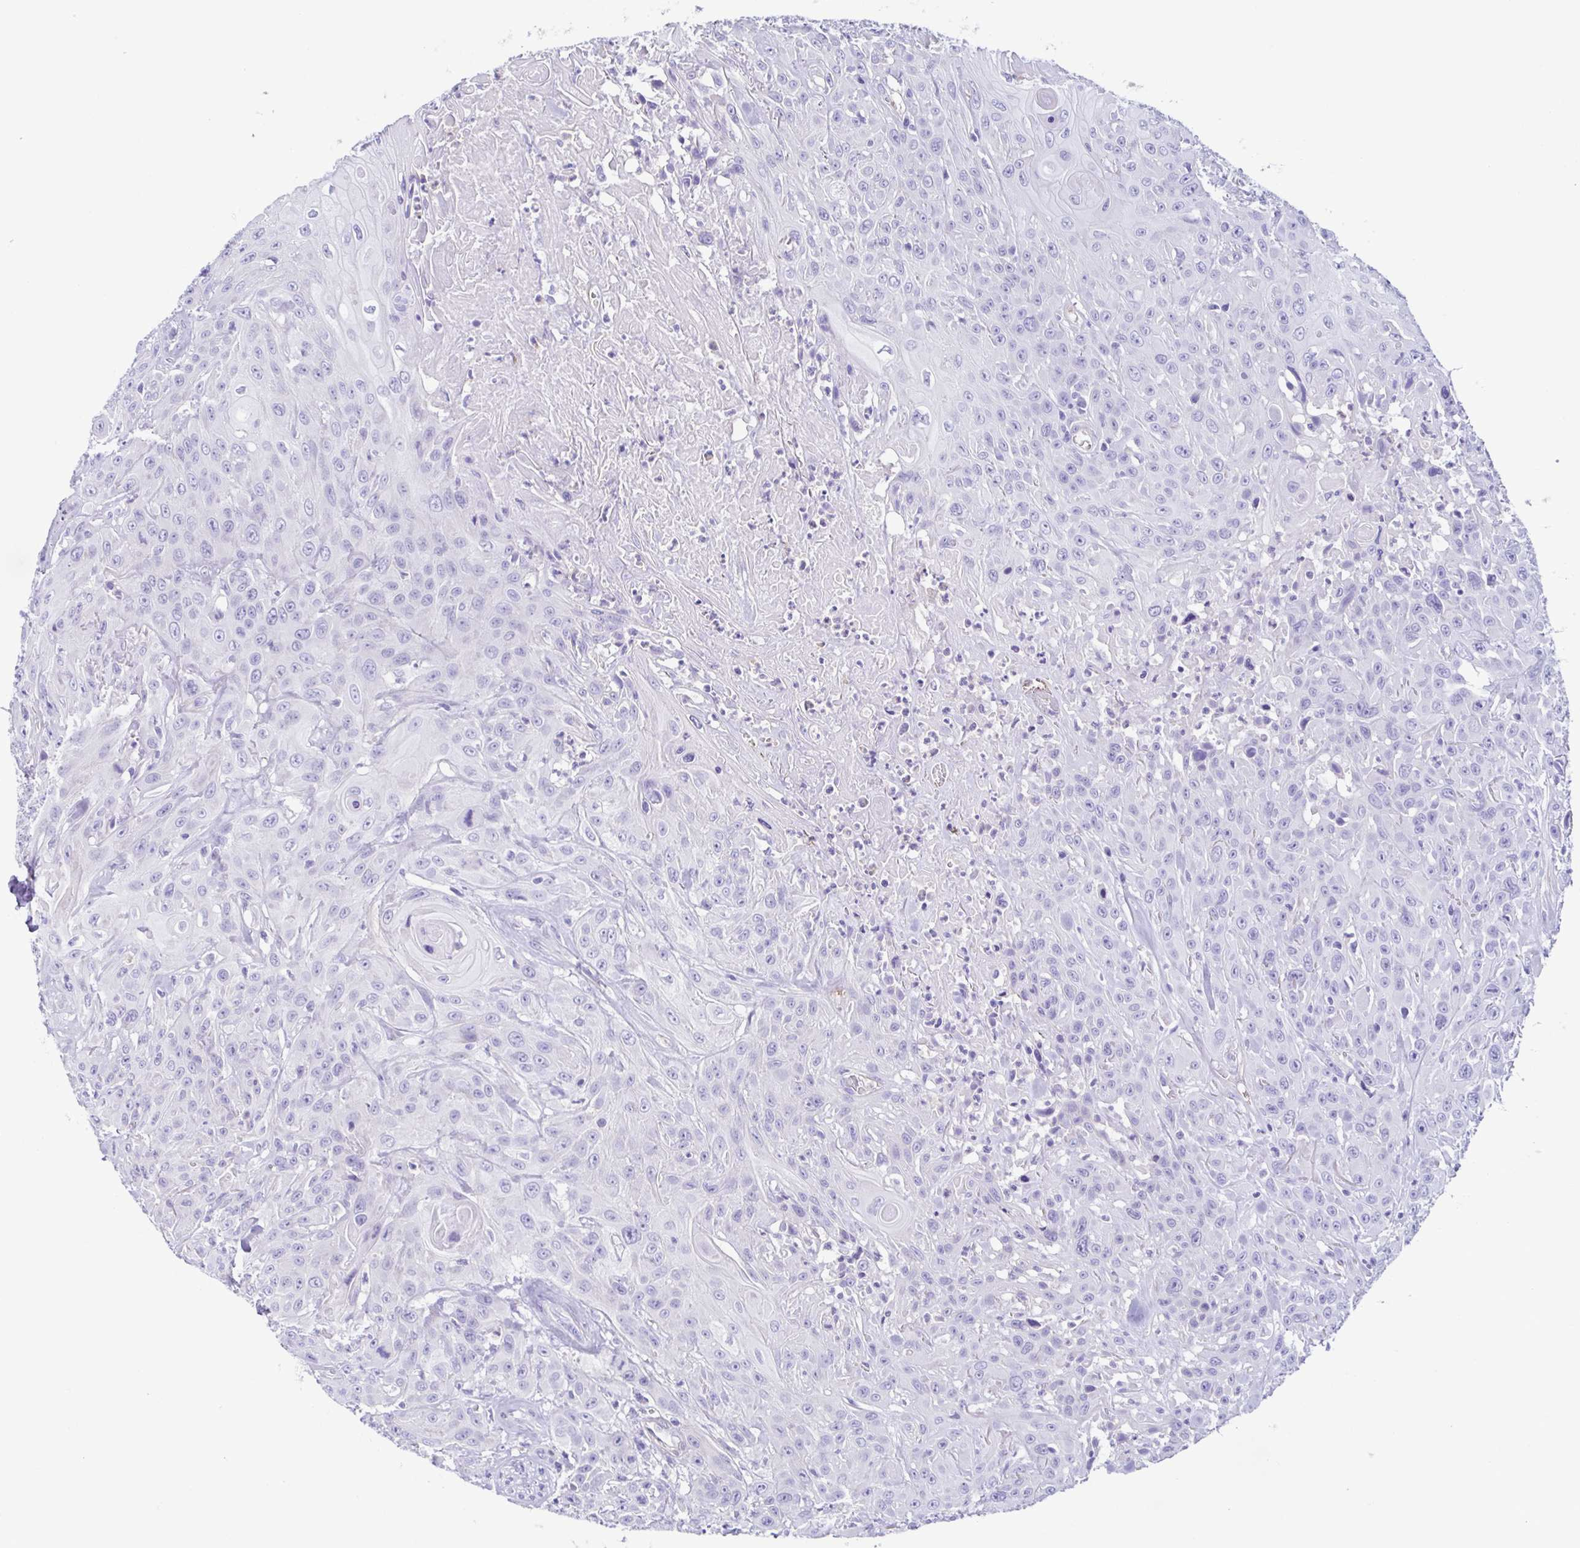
{"staining": {"intensity": "negative", "quantity": "none", "location": "none"}, "tissue": "head and neck cancer", "cell_type": "Tumor cells", "image_type": "cancer", "snomed": [{"axis": "morphology", "description": "Squamous cell carcinoma, NOS"}, {"axis": "topography", "description": "Skin"}, {"axis": "topography", "description": "Head-Neck"}], "caption": "Photomicrograph shows no protein positivity in tumor cells of head and neck cancer (squamous cell carcinoma) tissue.", "gene": "CYP11B1", "patient": {"sex": "male", "age": 80}}